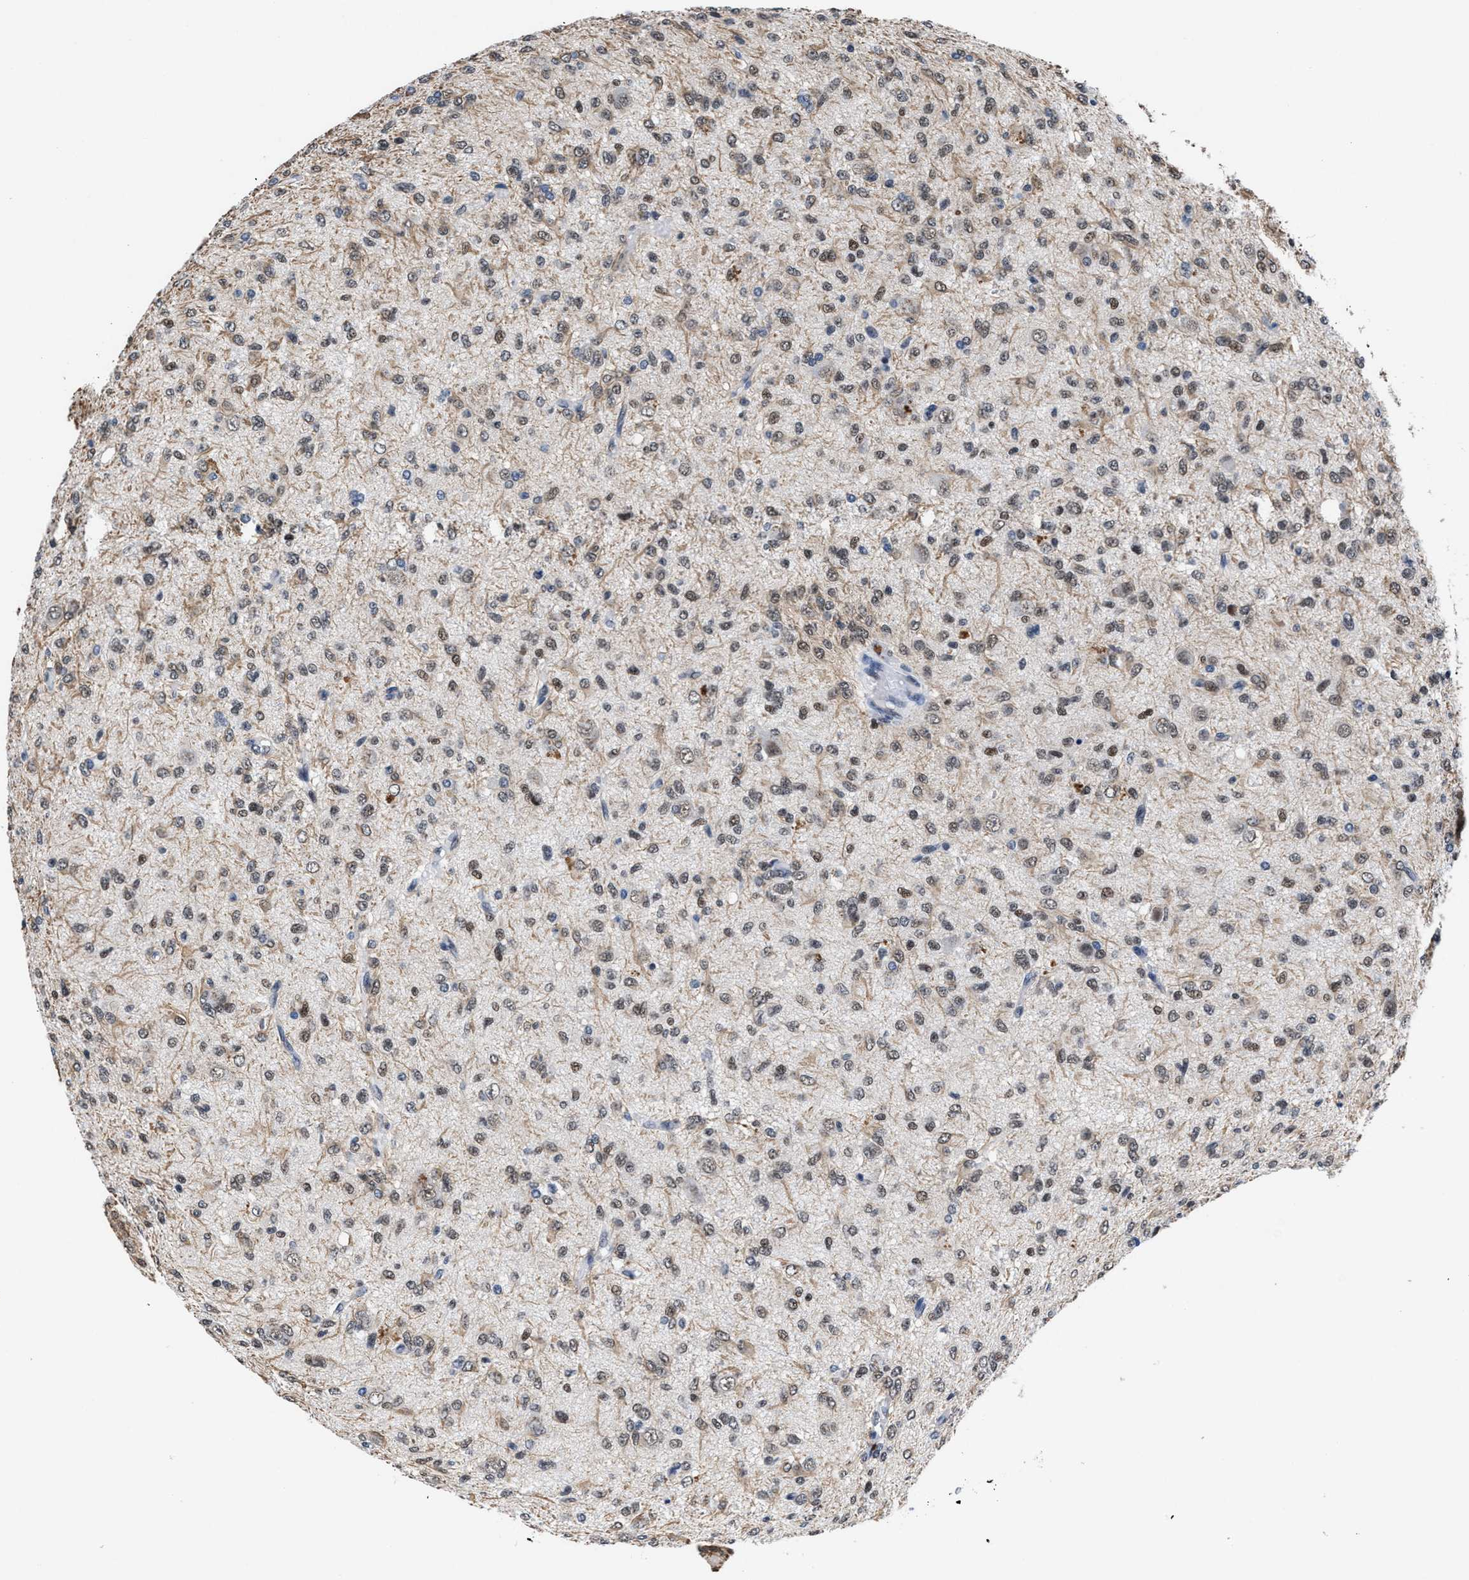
{"staining": {"intensity": "weak", "quantity": ">75%", "location": "nuclear"}, "tissue": "glioma", "cell_type": "Tumor cells", "image_type": "cancer", "snomed": [{"axis": "morphology", "description": "Glioma, malignant, High grade"}, {"axis": "topography", "description": "Brain"}], "caption": "Weak nuclear expression for a protein is present in approximately >75% of tumor cells of glioma using immunohistochemistry (IHC).", "gene": "WDR81", "patient": {"sex": "female", "age": 59}}